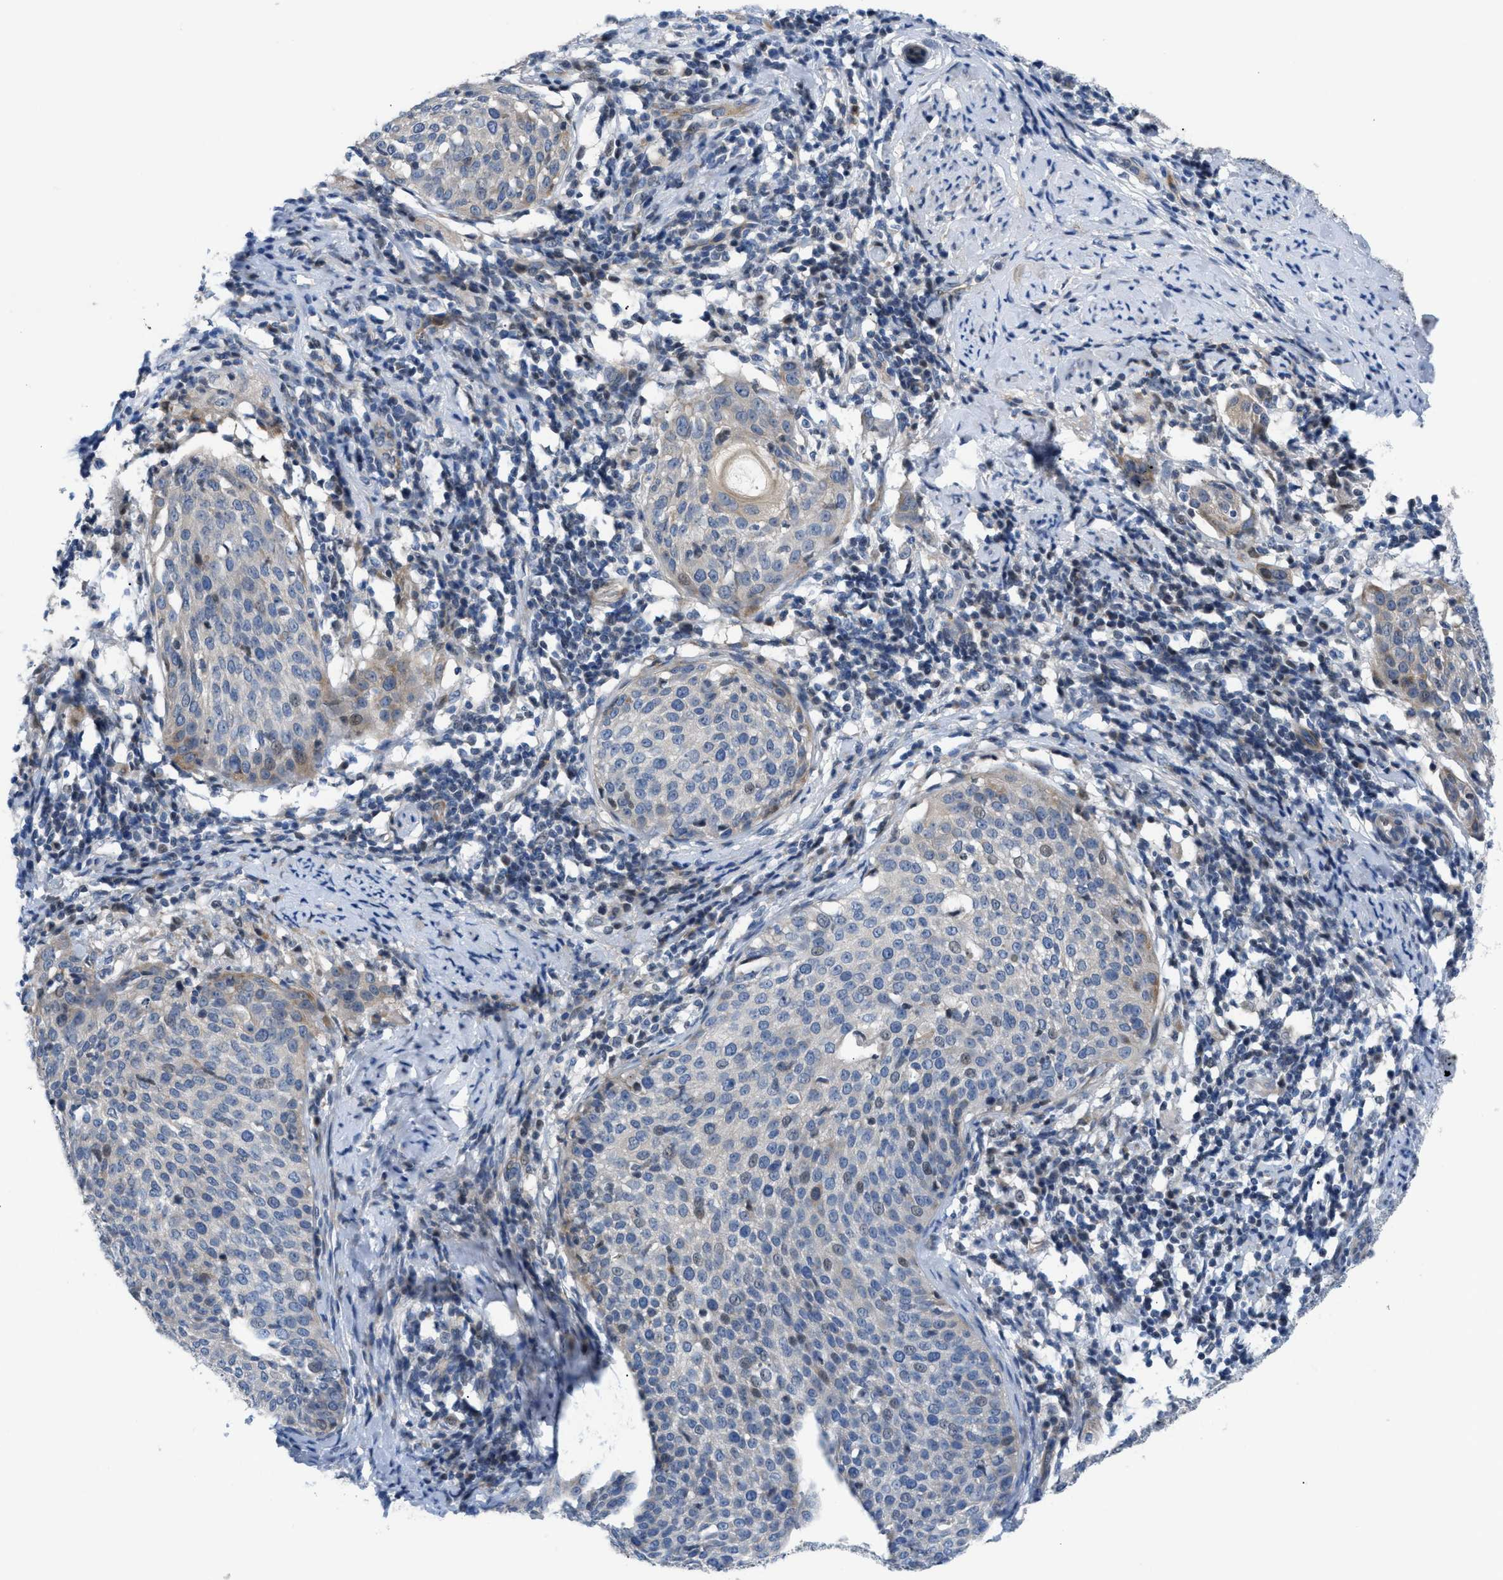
{"staining": {"intensity": "moderate", "quantity": "<25%", "location": "cytoplasmic/membranous,nuclear"}, "tissue": "cervical cancer", "cell_type": "Tumor cells", "image_type": "cancer", "snomed": [{"axis": "morphology", "description": "Squamous cell carcinoma, NOS"}, {"axis": "topography", "description": "Cervix"}], "caption": "Protein analysis of cervical cancer tissue reveals moderate cytoplasmic/membranous and nuclear positivity in about <25% of tumor cells.", "gene": "FDCSP", "patient": {"sex": "female", "age": 51}}